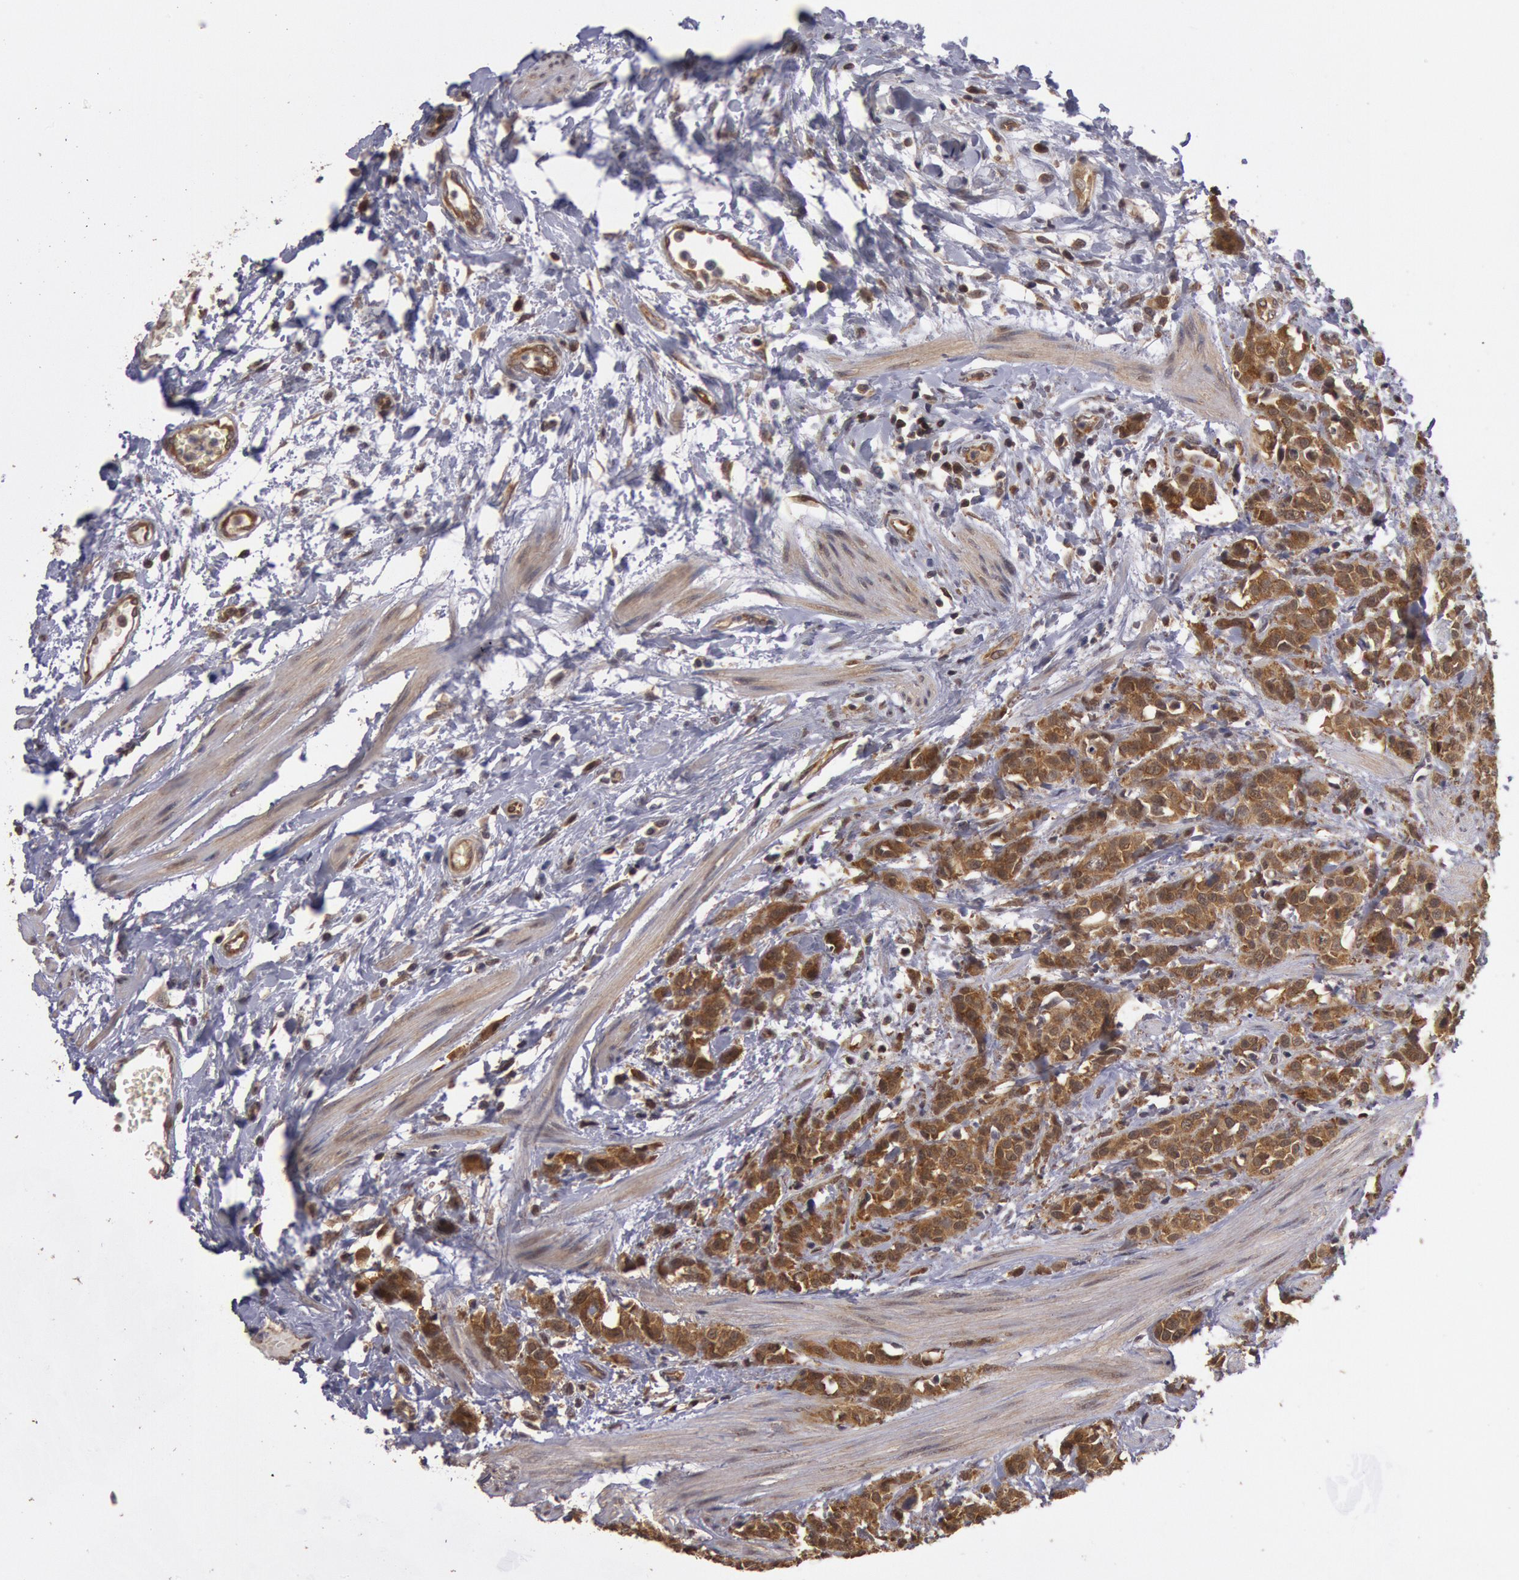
{"staining": {"intensity": "moderate", "quantity": ">75%", "location": "cytoplasmic/membranous"}, "tissue": "urothelial cancer", "cell_type": "Tumor cells", "image_type": "cancer", "snomed": [{"axis": "morphology", "description": "Urothelial carcinoma, High grade"}, {"axis": "topography", "description": "Urinary bladder"}], "caption": "IHC (DAB (3,3'-diaminobenzidine)) staining of human urothelial cancer displays moderate cytoplasmic/membranous protein staining in about >75% of tumor cells.", "gene": "USP14", "patient": {"sex": "male", "age": 56}}